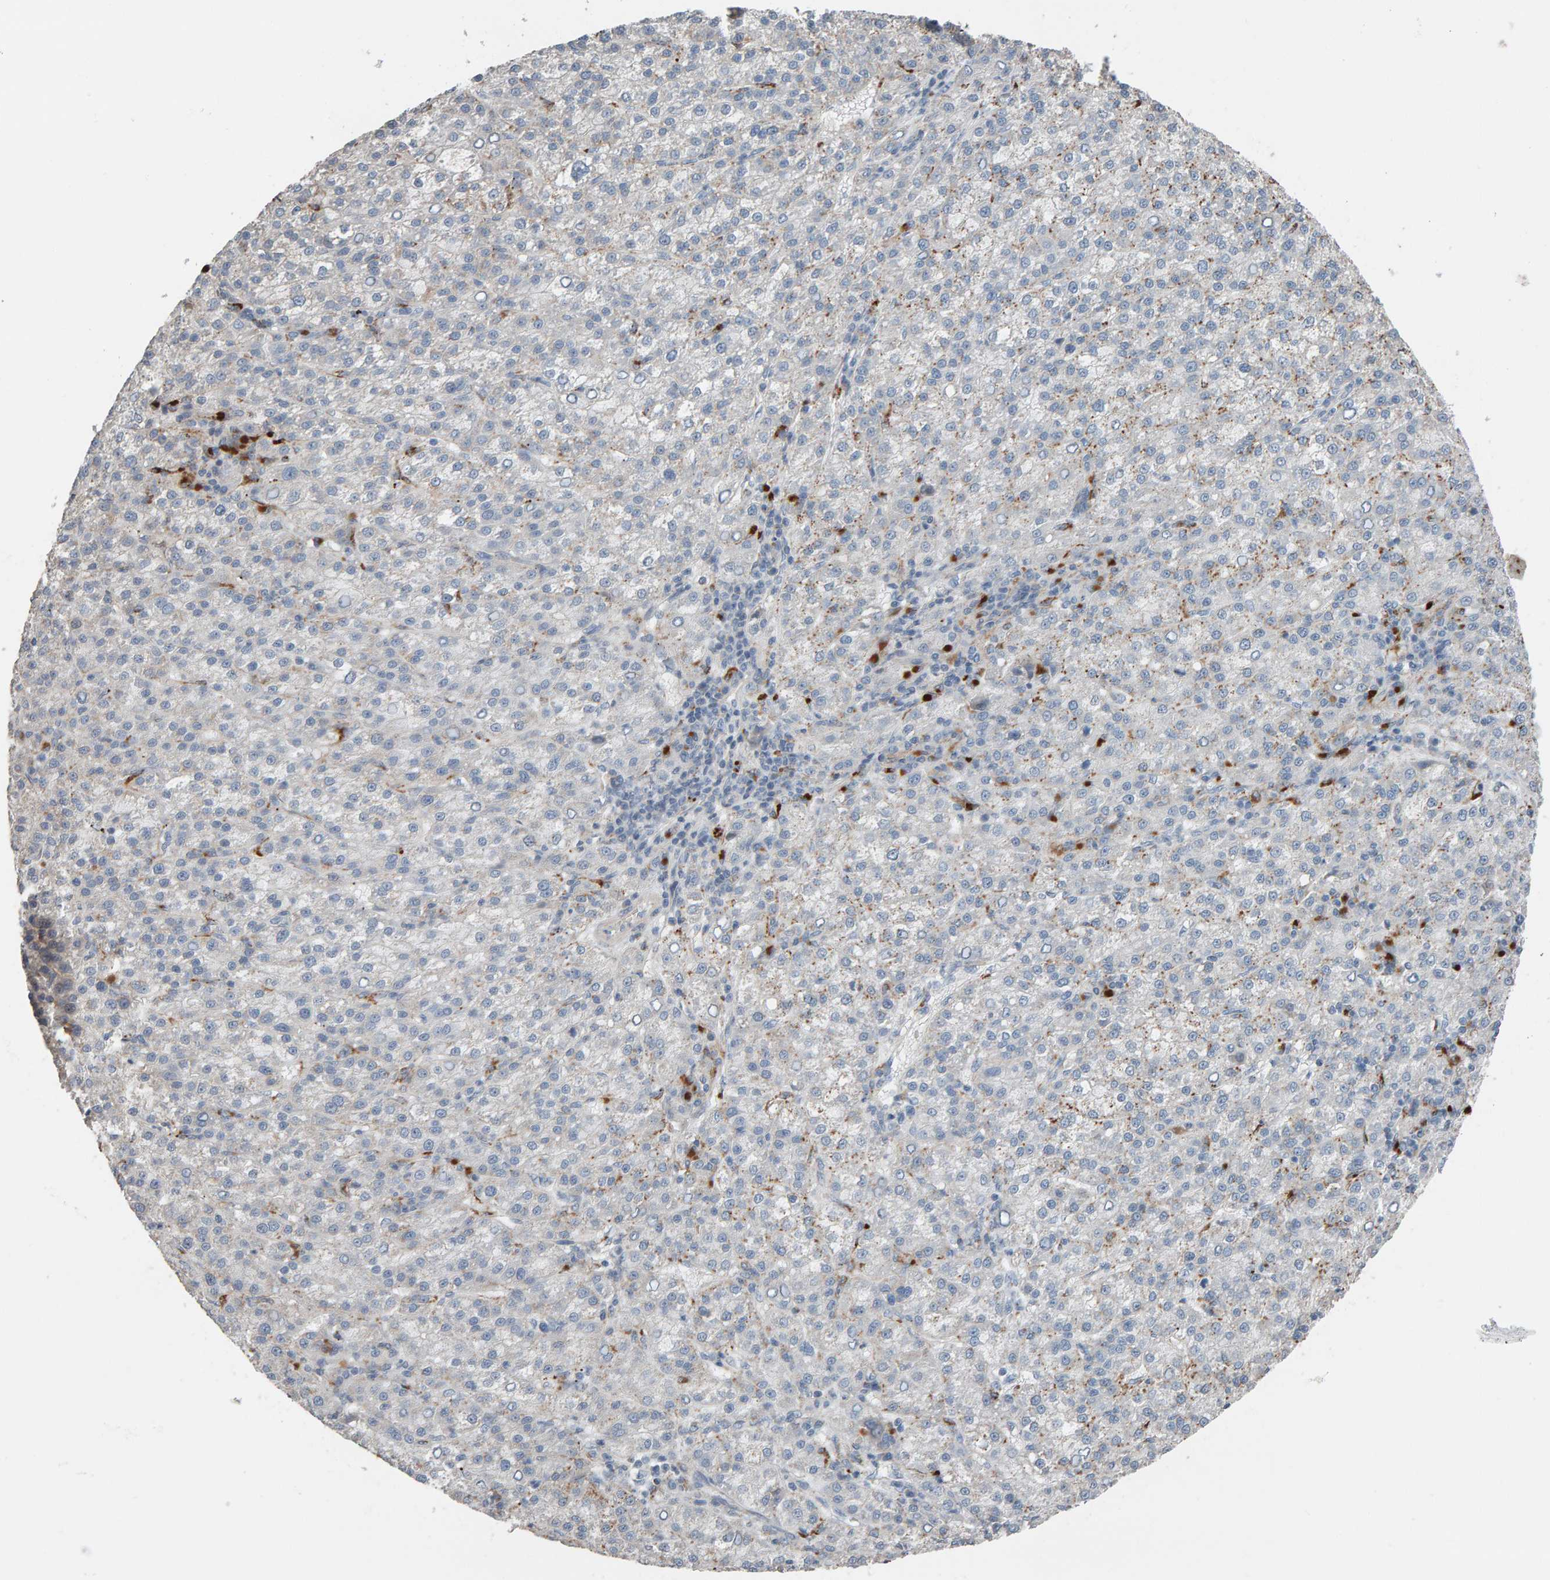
{"staining": {"intensity": "negative", "quantity": "none", "location": "none"}, "tissue": "liver cancer", "cell_type": "Tumor cells", "image_type": "cancer", "snomed": [{"axis": "morphology", "description": "Carcinoma, Hepatocellular, NOS"}, {"axis": "topography", "description": "Liver"}], "caption": "Photomicrograph shows no significant protein expression in tumor cells of liver cancer (hepatocellular carcinoma). (DAB IHC visualized using brightfield microscopy, high magnification).", "gene": "IPPK", "patient": {"sex": "female", "age": 58}}